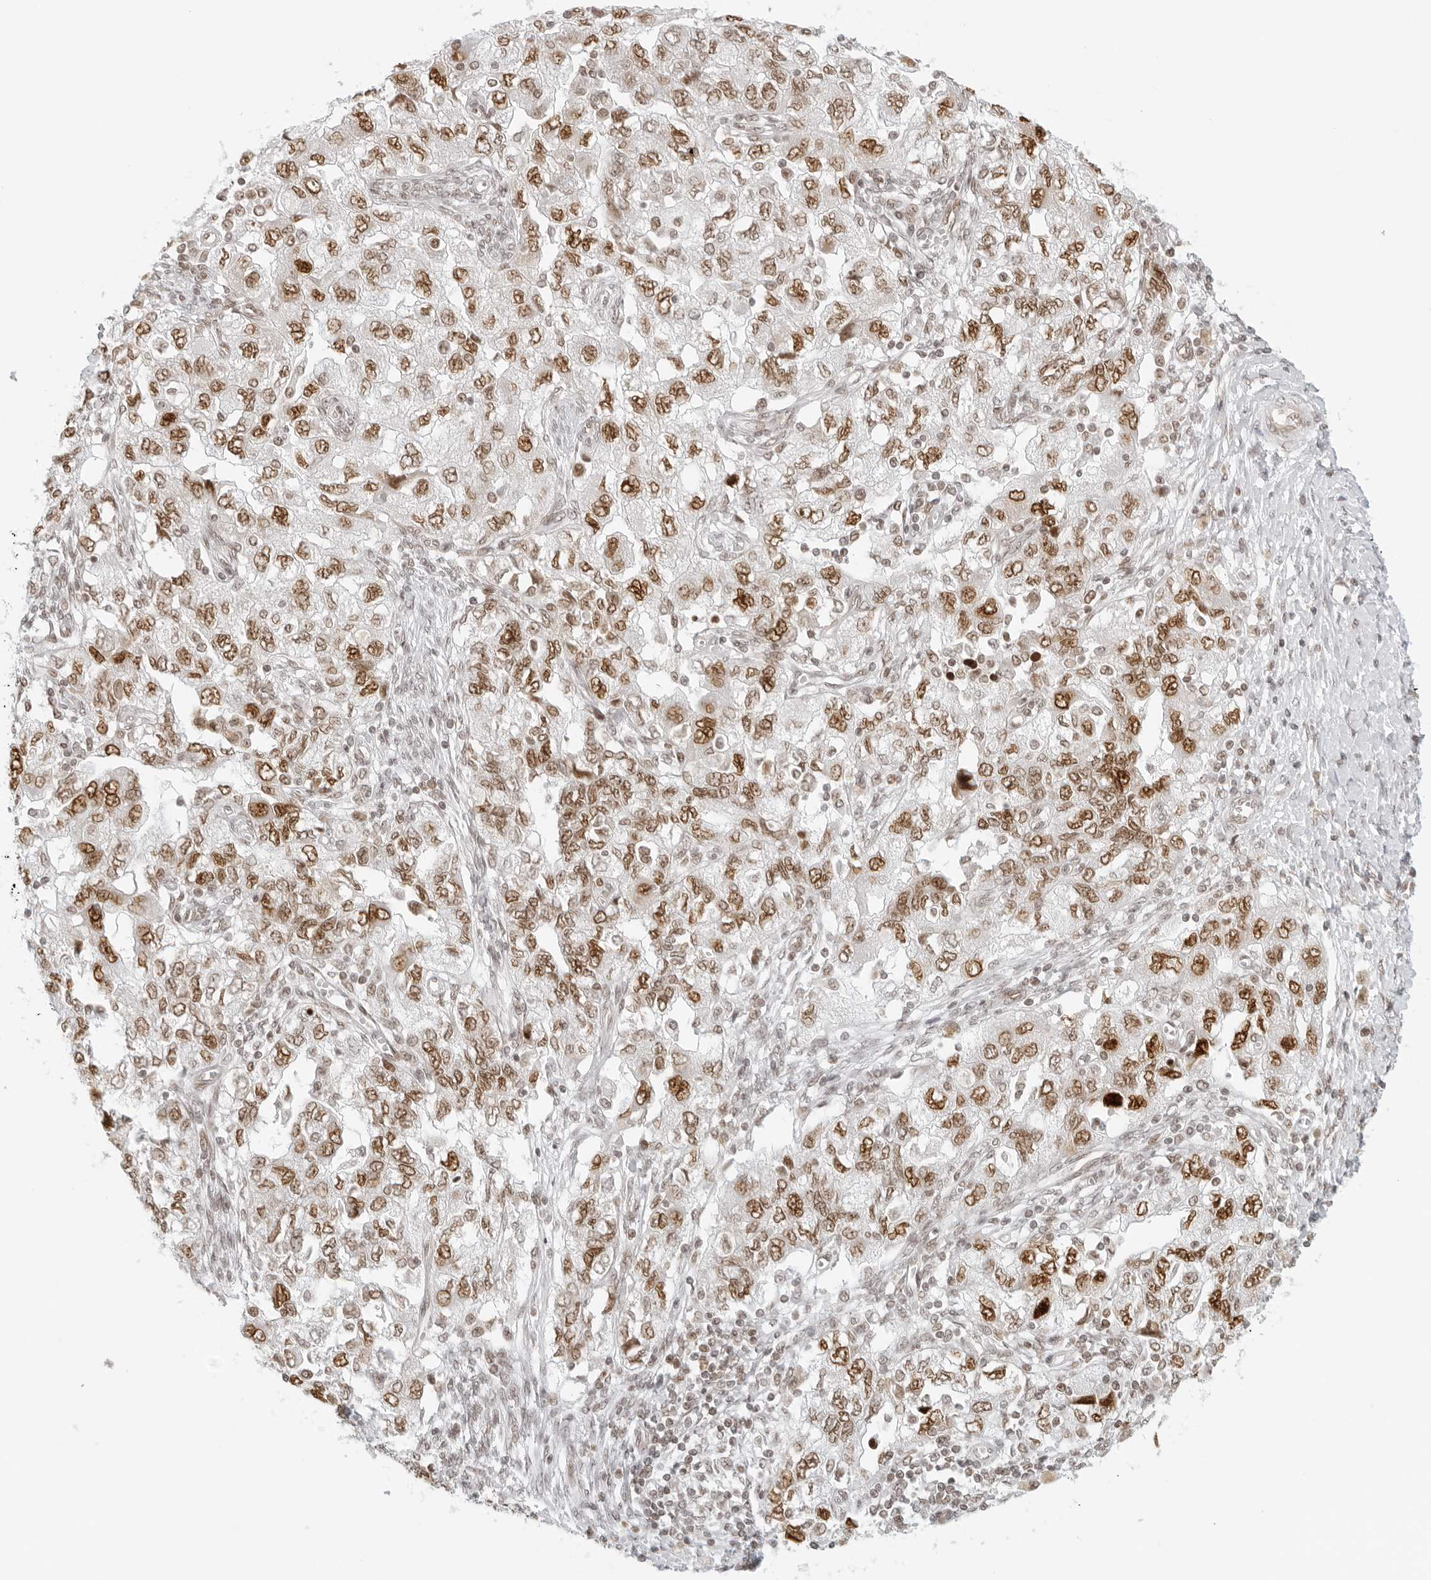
{"staining": {"intensity": "moderate", "quantity": ">75%", "location": "nuclear"}, "tissue": "ovarian cancer", "cell_type": "Tumor cells", "image_type": "cancer", "snomed": [{"axis": "morphology", "description": "Carcinoma, NOS"}, {"axis": "morphology", "description": "Cystadenocarcinoma, serous, NOS"}, {"axis": "topography", "description": "Ovary"}], "caption": "This is a histology image of immunohistochemistry (IHC) staining of ovarian cancer, which shows moderate positivity in the nuclear of tumor cells.", "gene": "RCC1", "patient": {"sex": "female", "age": 69}}